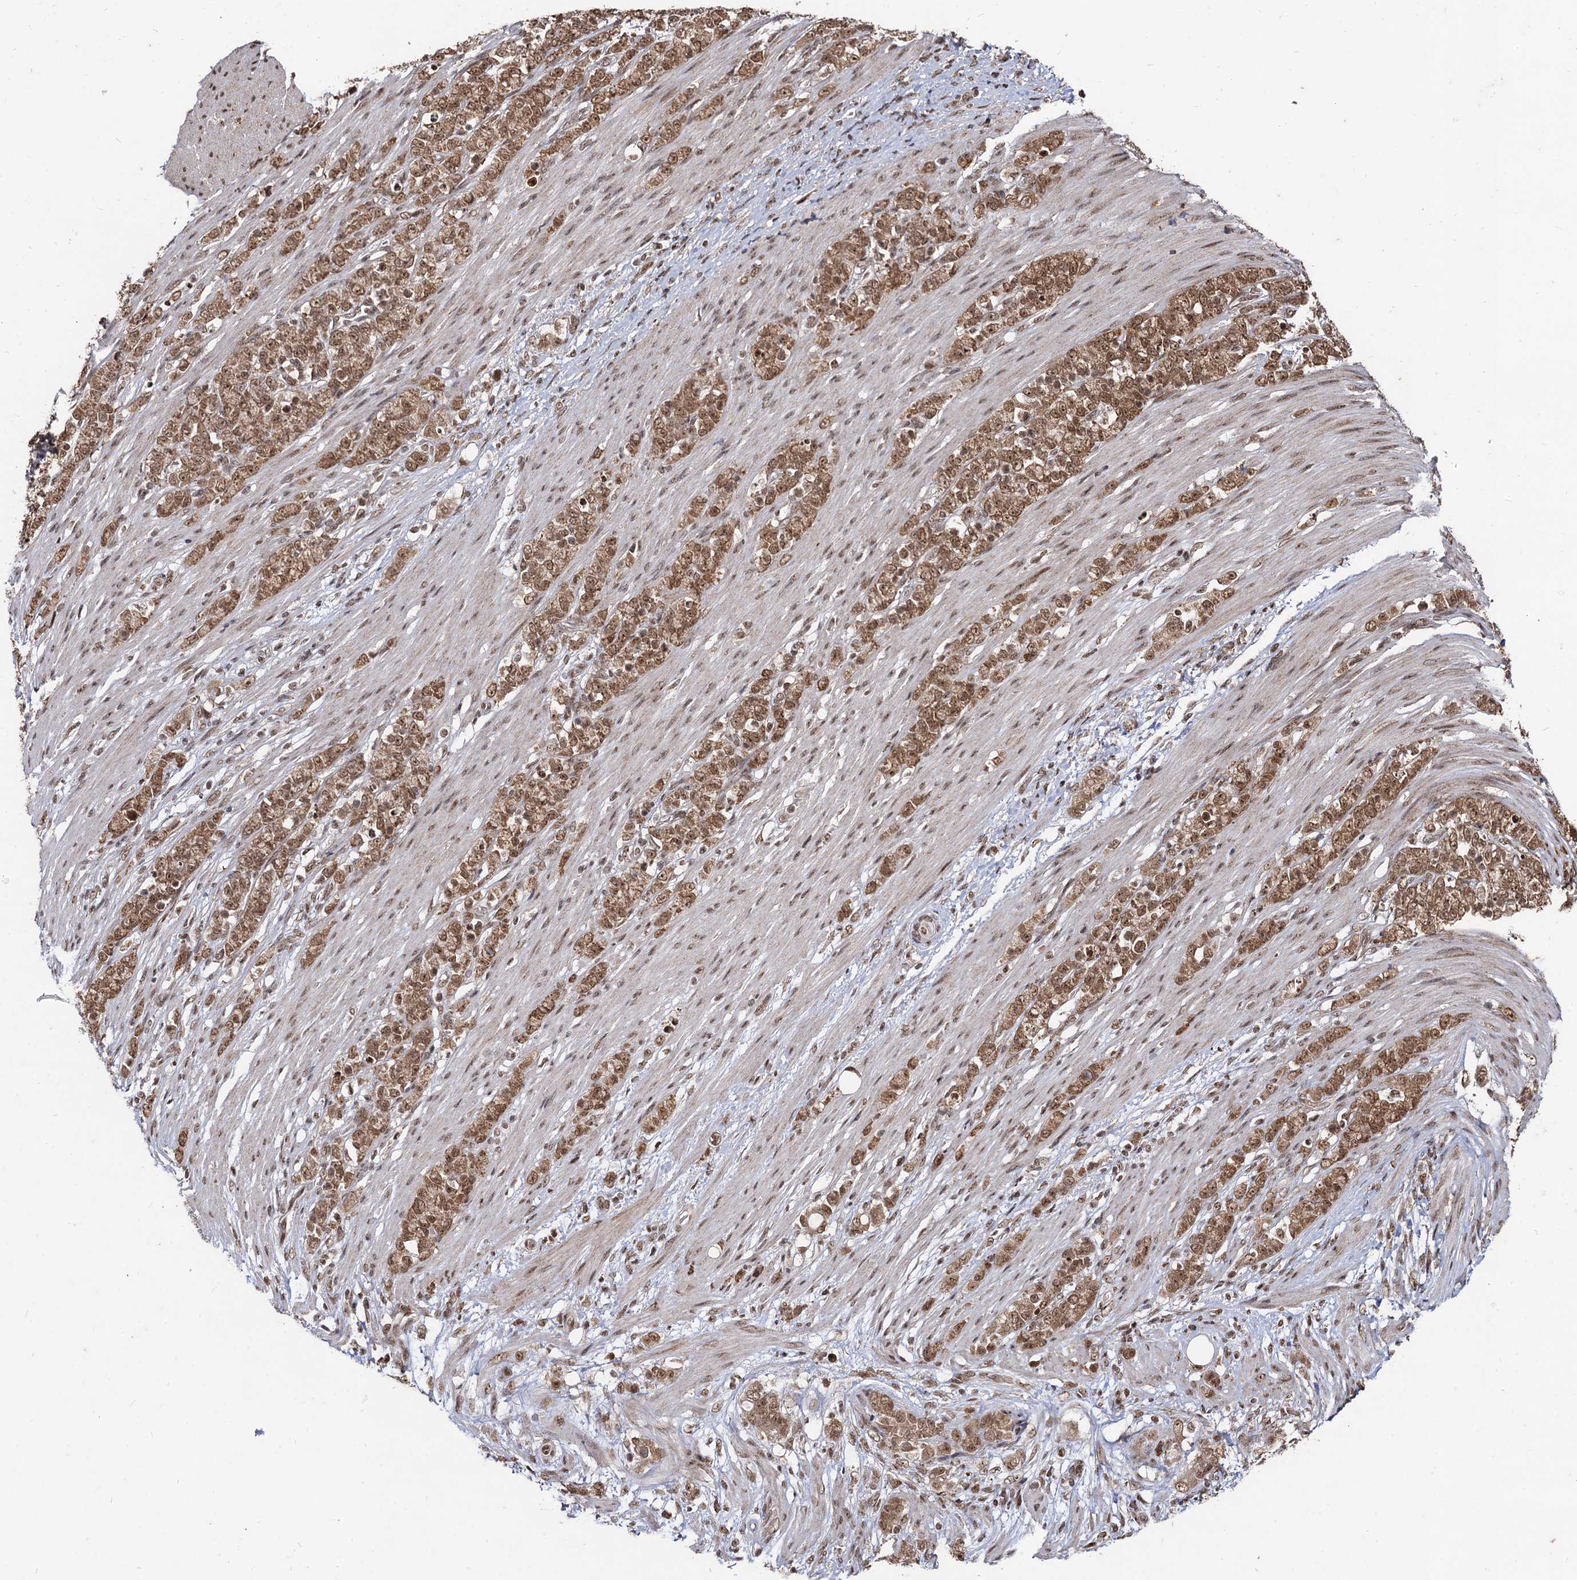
{"staining": {"intensity": "moderate", "quantity": ">75%", "location": "cytoplasmic/membranous,nuclear"}, "tissue": "stomach cancer", "cell_type": "Tumor cells", "image_type": "cancer", "snomed": [{"axis": "morphology", "description": "Adenocarcinoma, NOS"}, {"axis": "topography", "description": "Stomach"}], "caption": "Immunohistochemical staining of human stomach cancer displays medium levels of moderate cytoplasmic/membranous and nuclear staining in about >75% of tumor cells.", "gene": "SFSWAP", "patient": {"sex": "female", "age": 79}}